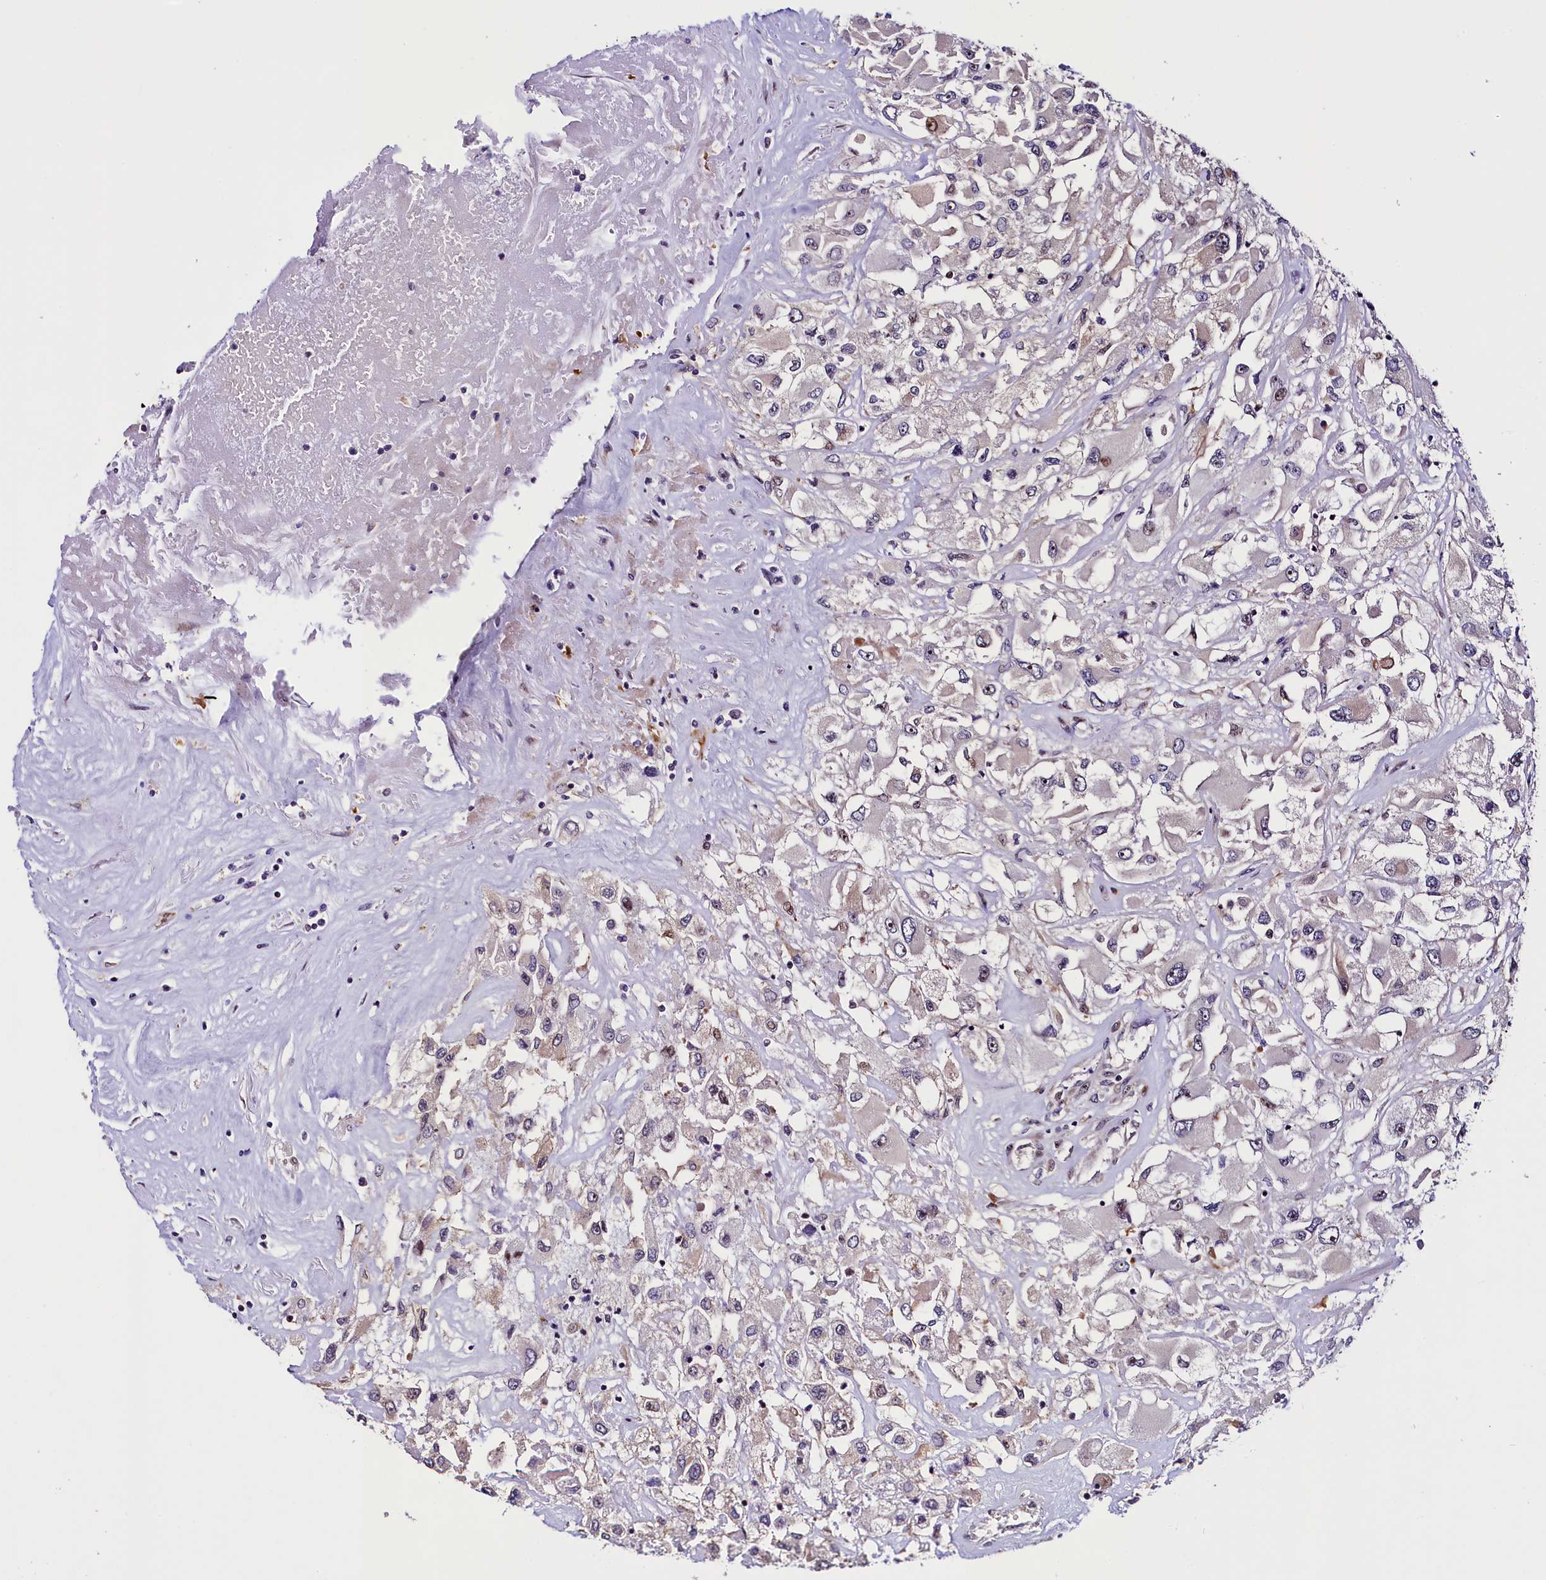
{"staining": {"intensity": "moderate", "quantity": "<25%", "location": "nuclear"}, "tissue": "renal cancer", "cell_type": "Tumor cells", "image_type": "cancer", "snomed": [{"axis": "morphology", "description": "Adenocarcinoma, NOS"}, {"axis": "topography", "description": "Kidney"}], "caption": "This is an image of IHC staining of renal adenocarcinoma, which shows moderate positivity in the nuclear of tumor cells.", "gene": "TRMT112", "patient": {"sex": "female", "age": 52}}